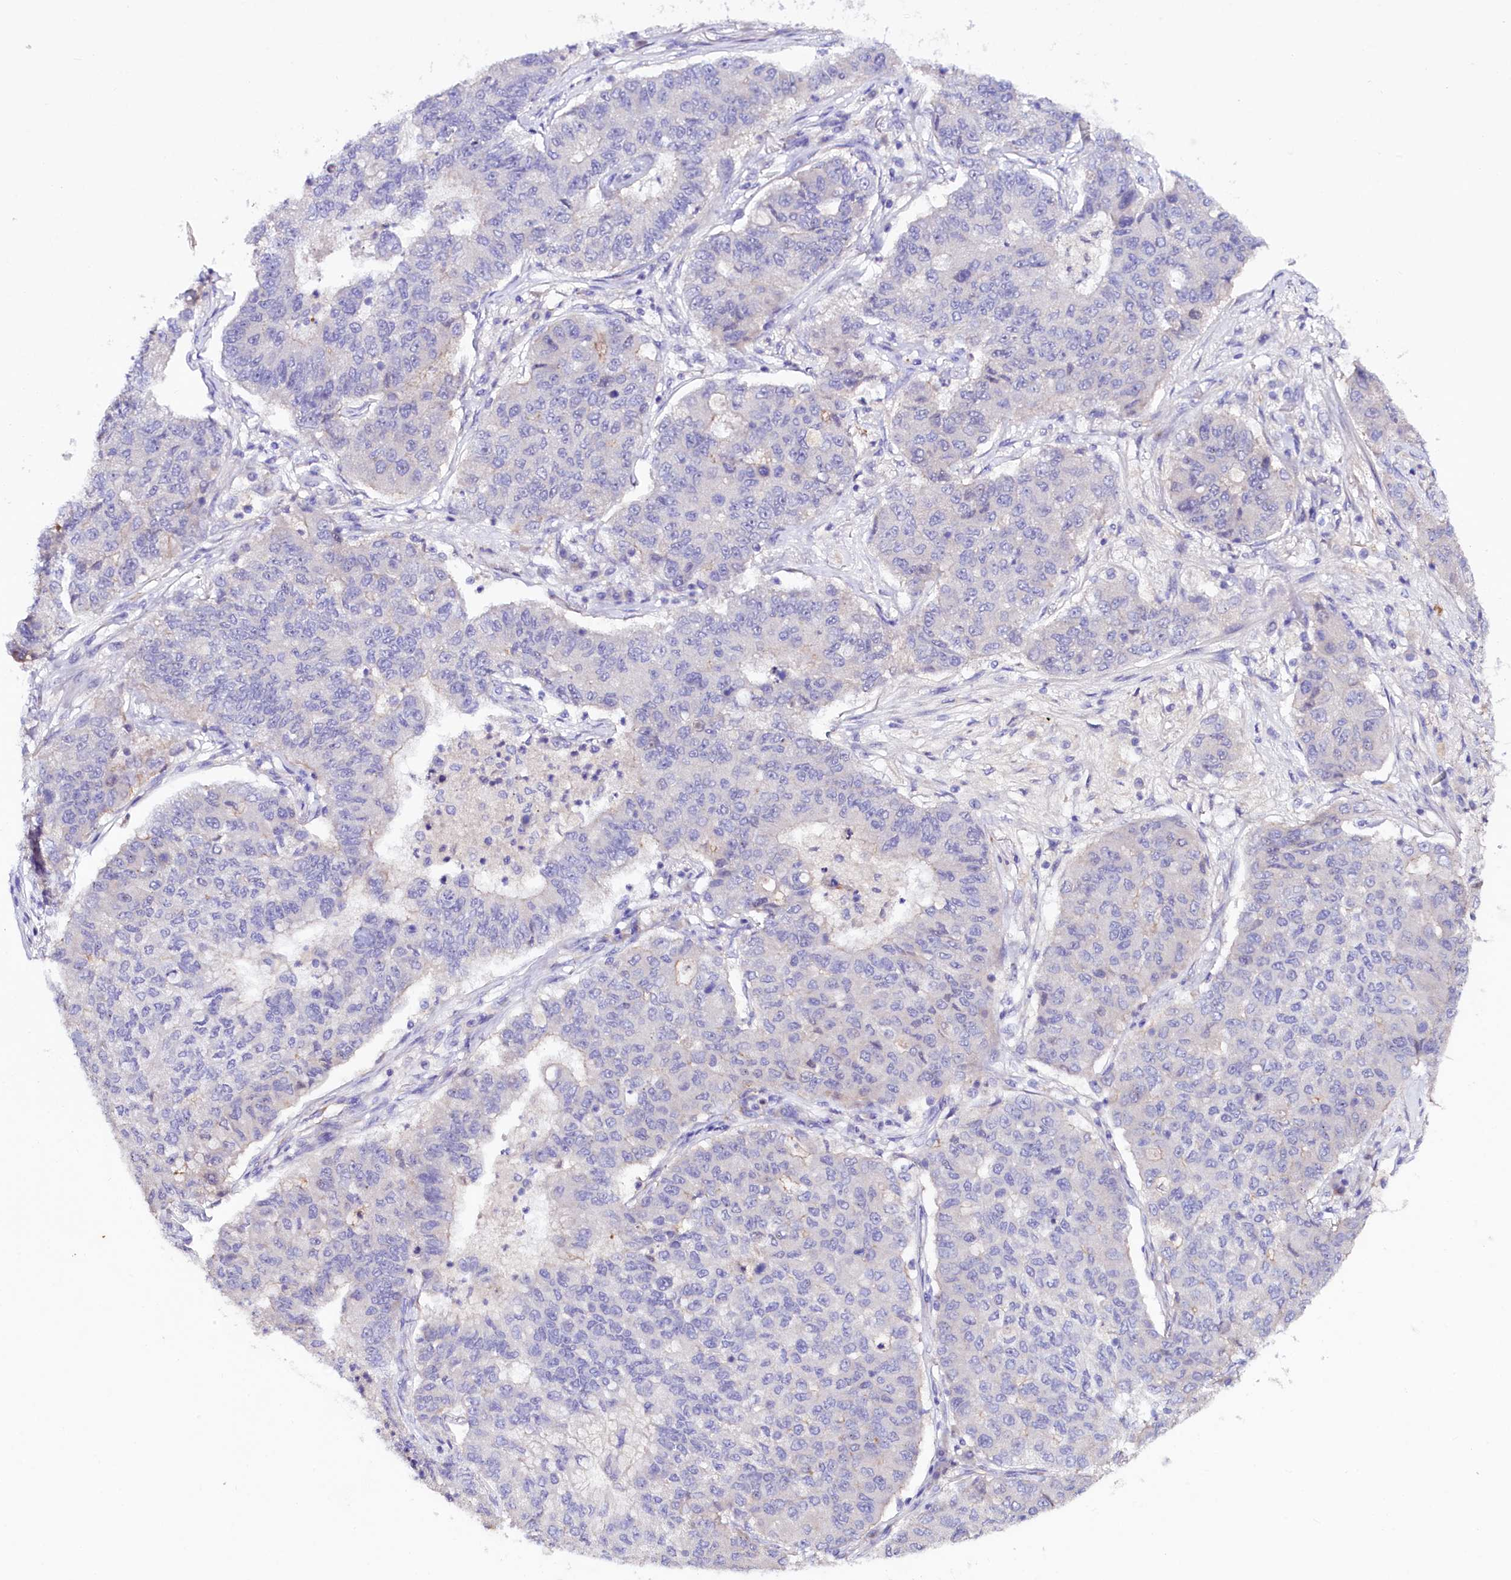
{"staining": {"intensity": "negative", "quantity": "none", "location": "none"}, "tissue": "lung cancer", "cell_type": "Tumor cells", "image_type": "cancer", "snomed": [{"axis": "morphology", "description": "Squamous cell carcinoma, NOS"}, {"axis": "topography", "description": "Lung"}], "caption": "High magnification brightfield microscopy of lung squamous cell carcinoma stained with DAB (3,3'-diaminobenzidine) (brown) and counterstained with hematoxylin (blue): tumor cells show no significant staining.", "gene": "SLC7A1", "patient": {"sex": "male", "age": 74}}